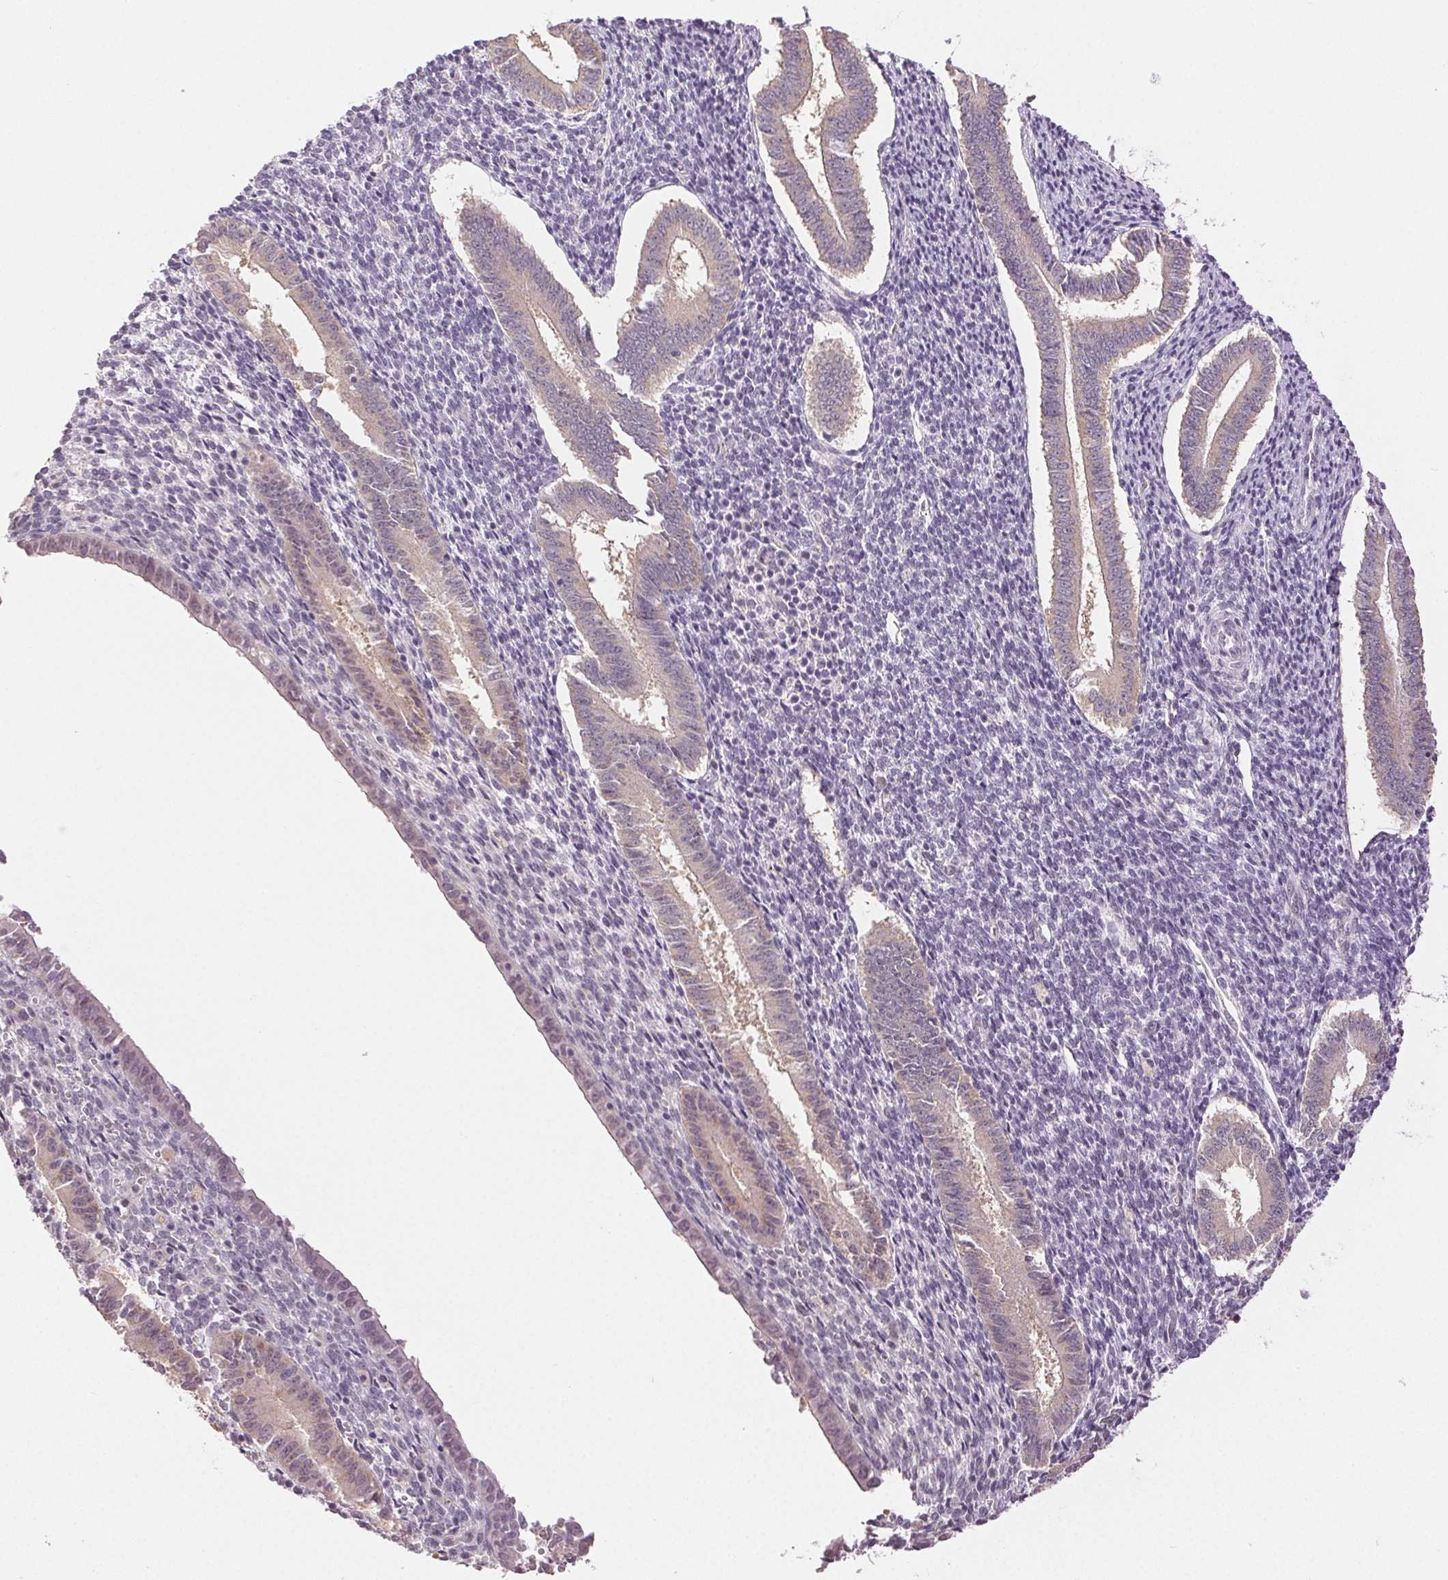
{"staining": {"intensity": "weak", "quantity": "25%-75%", "location": "nuclear"}, "tissue": "endometrium", "cell_type": "Cells in endometrial stroma", "image_type": "normal", "snomed": [{"axis": "morphology", "description": "Normal tissue, NOS"}, {"axis": "topography", "description": "Endometrium"}], "caption": "Immunohistochemistry (IHC) histopathology image of benign endometrium: endometrium stained using IHC demonstrates low levels of weak protein expression localized specifically in the nuclear of cells in endometrial stroma, appearing as a nuclear brown color.", "gene": "PLCB1", "patient": {"sex": "female", "age": 25}}